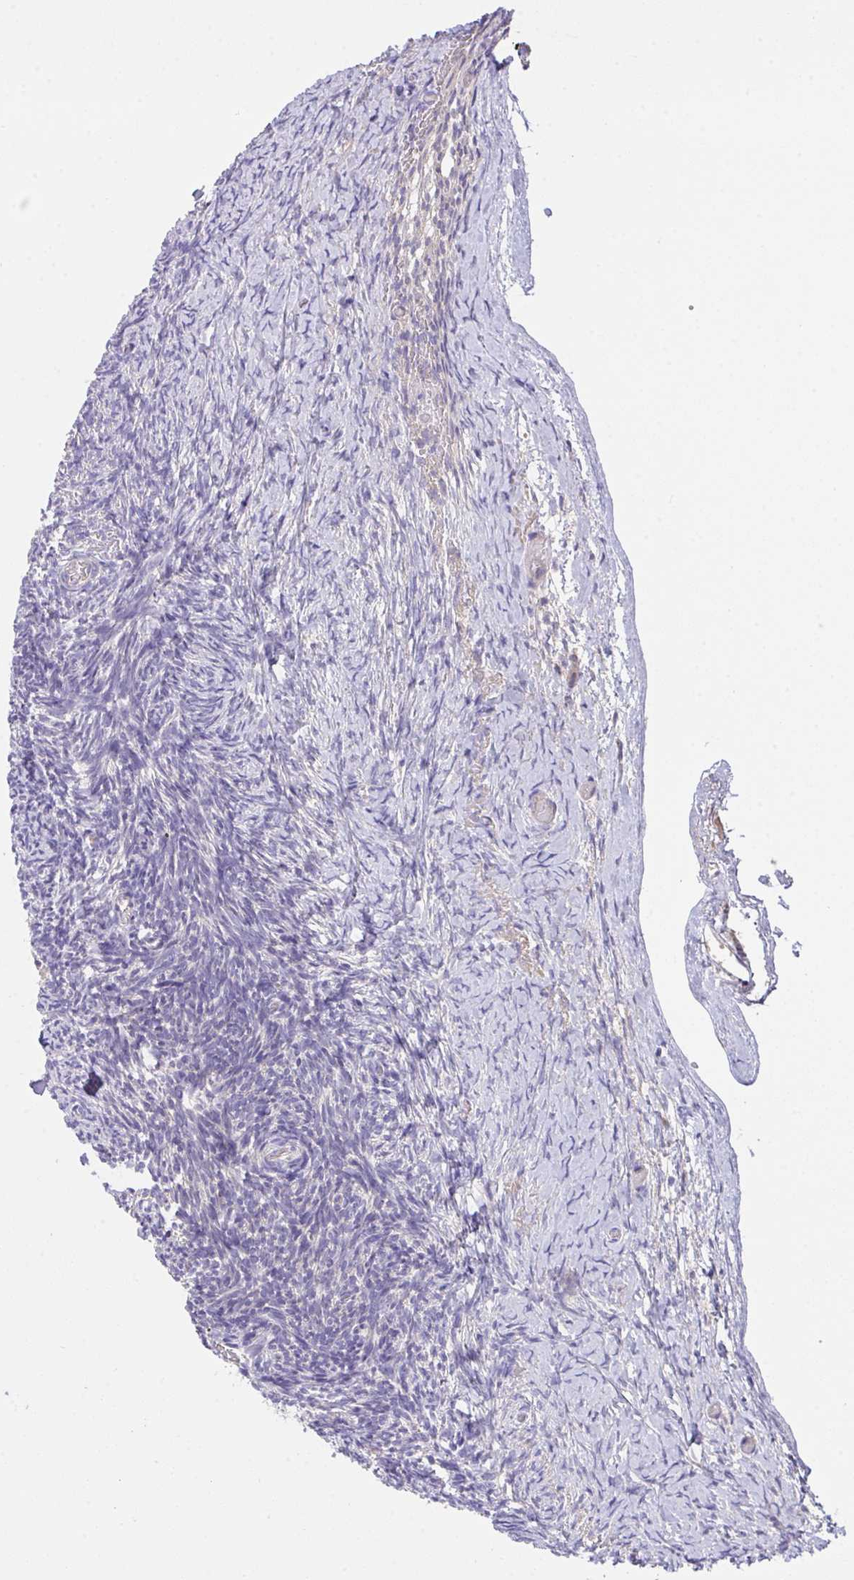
{"staining": {"intensity": "negative", "quantity": "none", "location": "none"}, "tissue": "ovary", "cell_type": "Follicle cells", "image_type": "normal", "snomed": [{"axis": "morphology", "description": "Normal tissue, NOS"}, {"axis": "topography", "description": "Ovary"}], "caption": "Protein analysis of benign ovary displays no significant expression in follicle cells.", "gene": "ZNF581", "patient": {"sex": "female", "age": 39}}